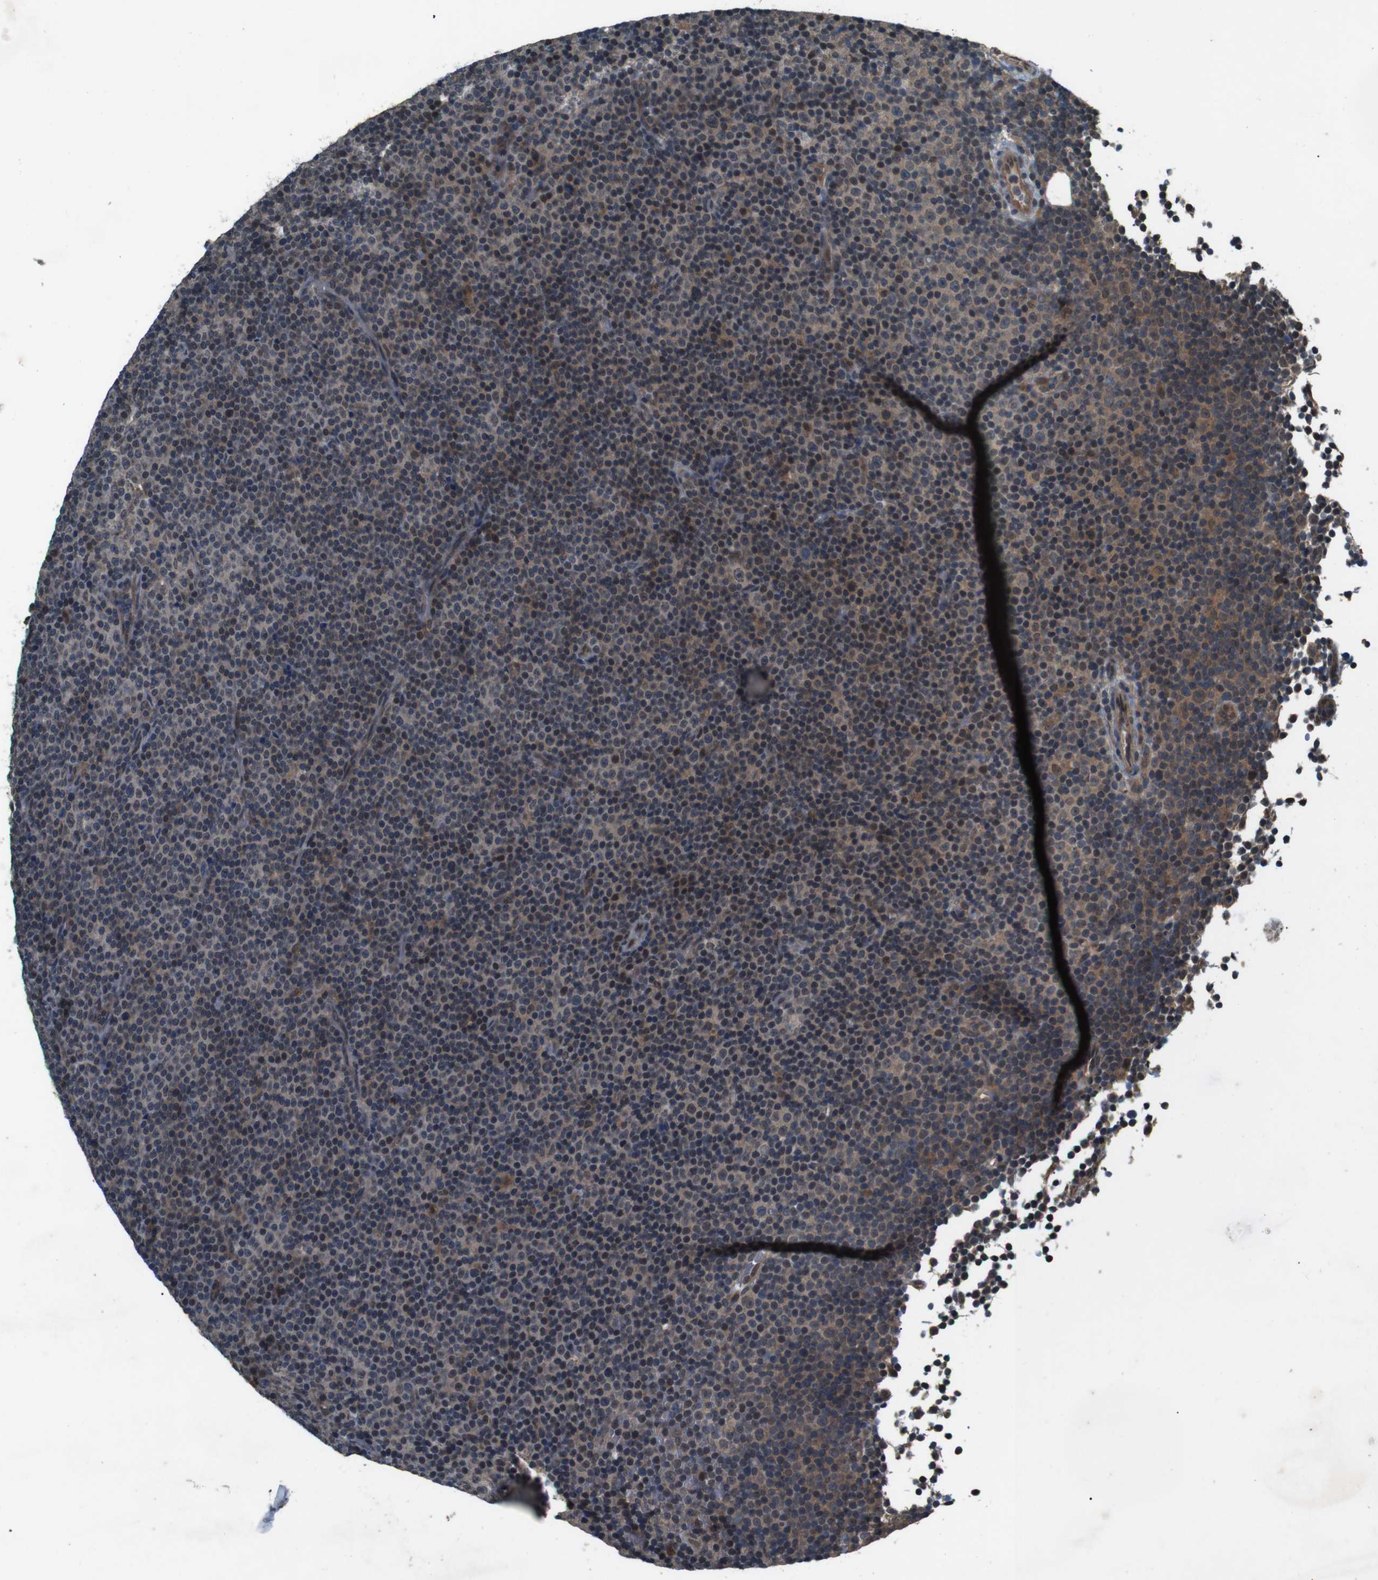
{"staining": {"intensity": "weak", "quantity": "25%-75%", "location": "cytoplasmic/membranous,nuclear"}, "tissue": "lymphoma", "cell_type": "Tumor cells", "image_type": "cancer", "snomed": [{"axis": "morphology", "description": "Malignant lymphoma, non-Hodgkin's type, Low grade"}, {"axis": "topography", "description": "Lymph node"}], "caption": "IHC of low-grade malignant lymphoma, non-Hodgkin's type displays low levels of weak cytoplasmic/membranous and nuclear positivity in approximately 25%-75% of tumor cells.", "gene": "SOCS1", "patient": {"sex": "female", "age": 67}}